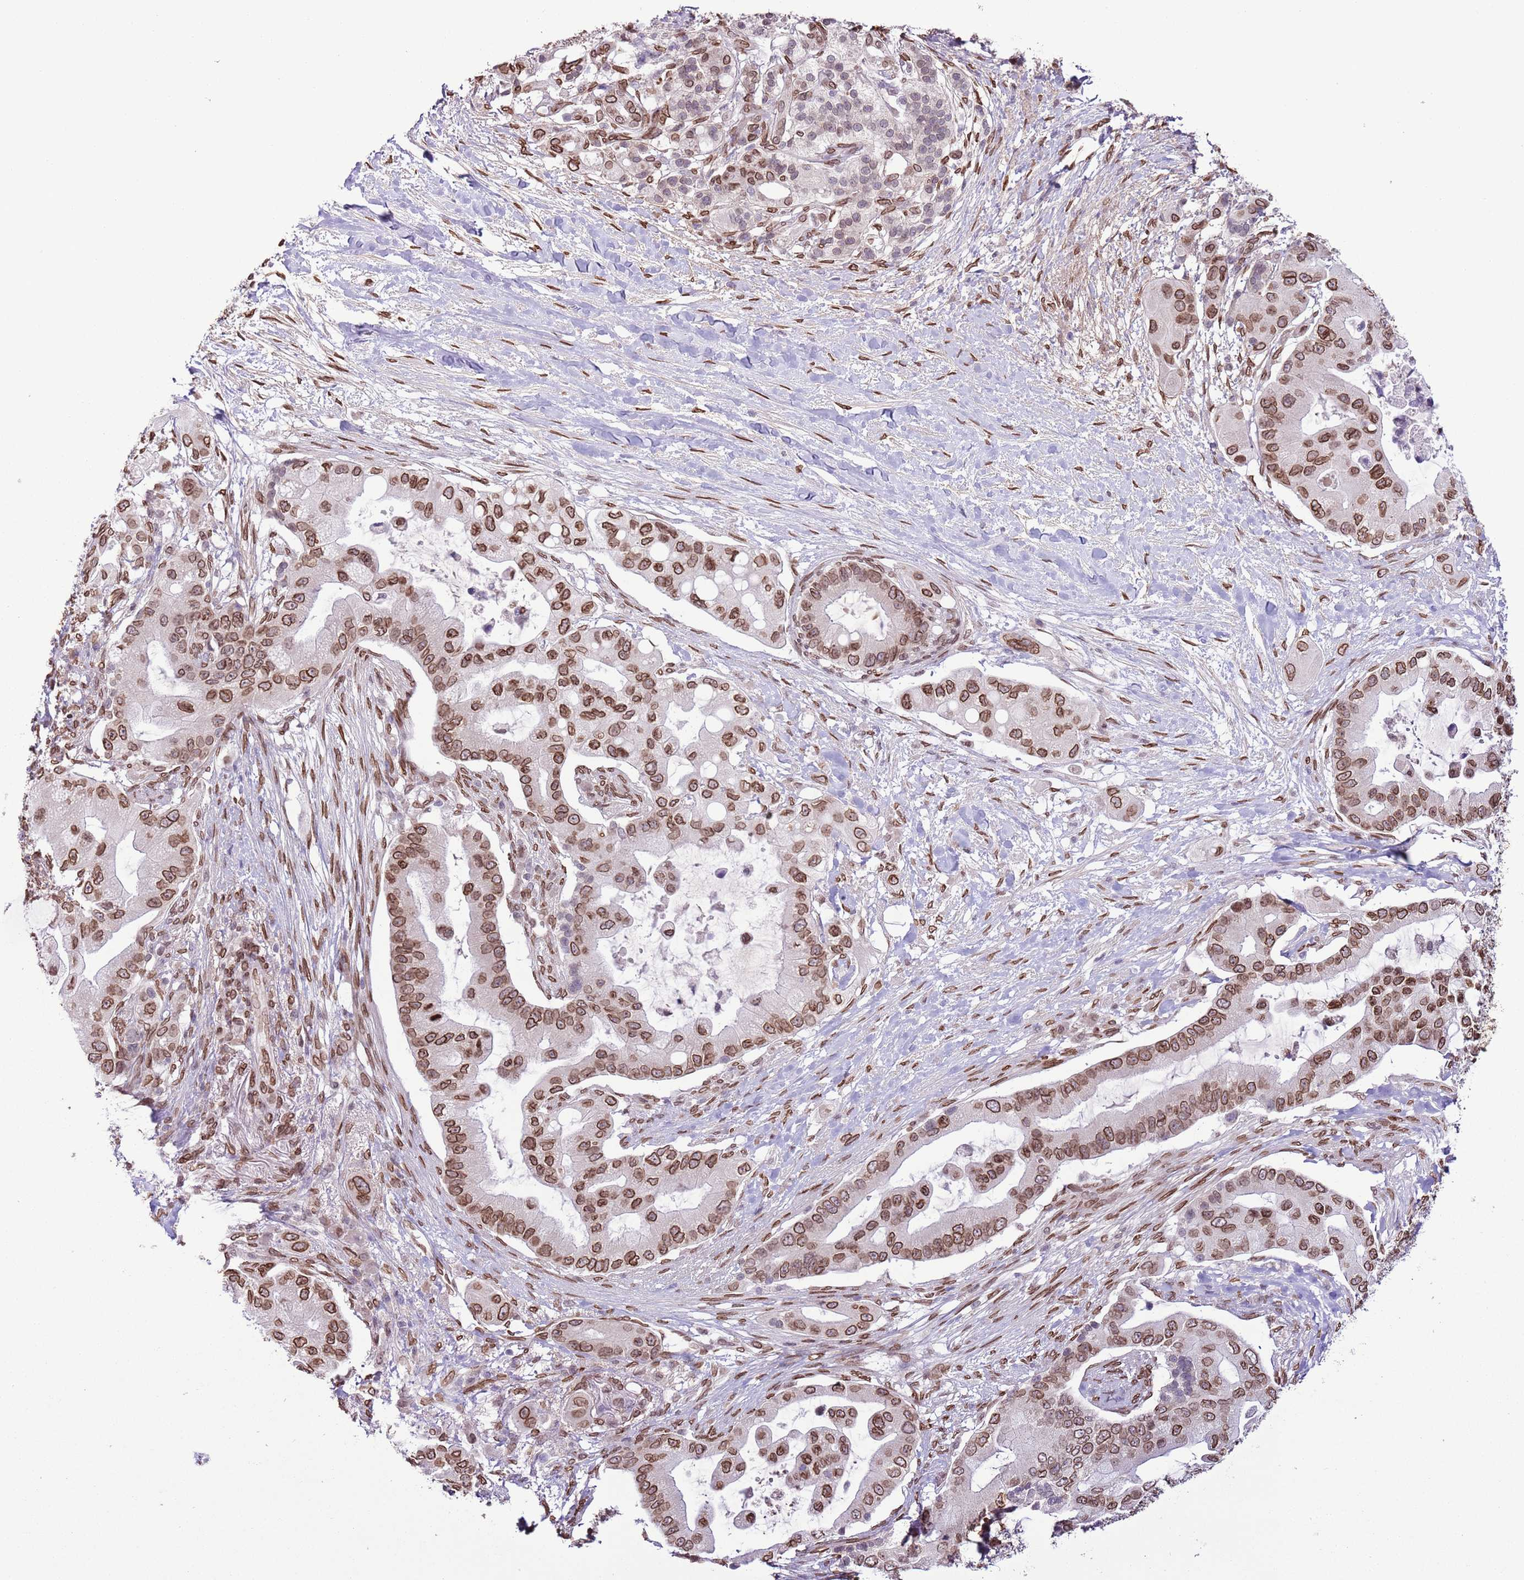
{"staining": {"intensity": "moderate", "quantity": ">75%", "location": "cytoplasmic/membranous,nuclear"}, "tissue": "pancreatic cancer", "cell_type": "Tumor cells", "image_type": "cancer", "snomed": [{"axis": "morphology", "description": "Adenocarcinoma, NOS"}, {"axis": "topography", "description": "Pancreas"}], "caption": "Adenocarcinoma (pancreatic) tissue exhibits moderate cytoplasmic/membranous and nuclear staining in about >75% of tumor cells, visualized by immunohistochemistry.", "gene": "ZGLP1", "patient": {"sex": "male", "age": 57}}